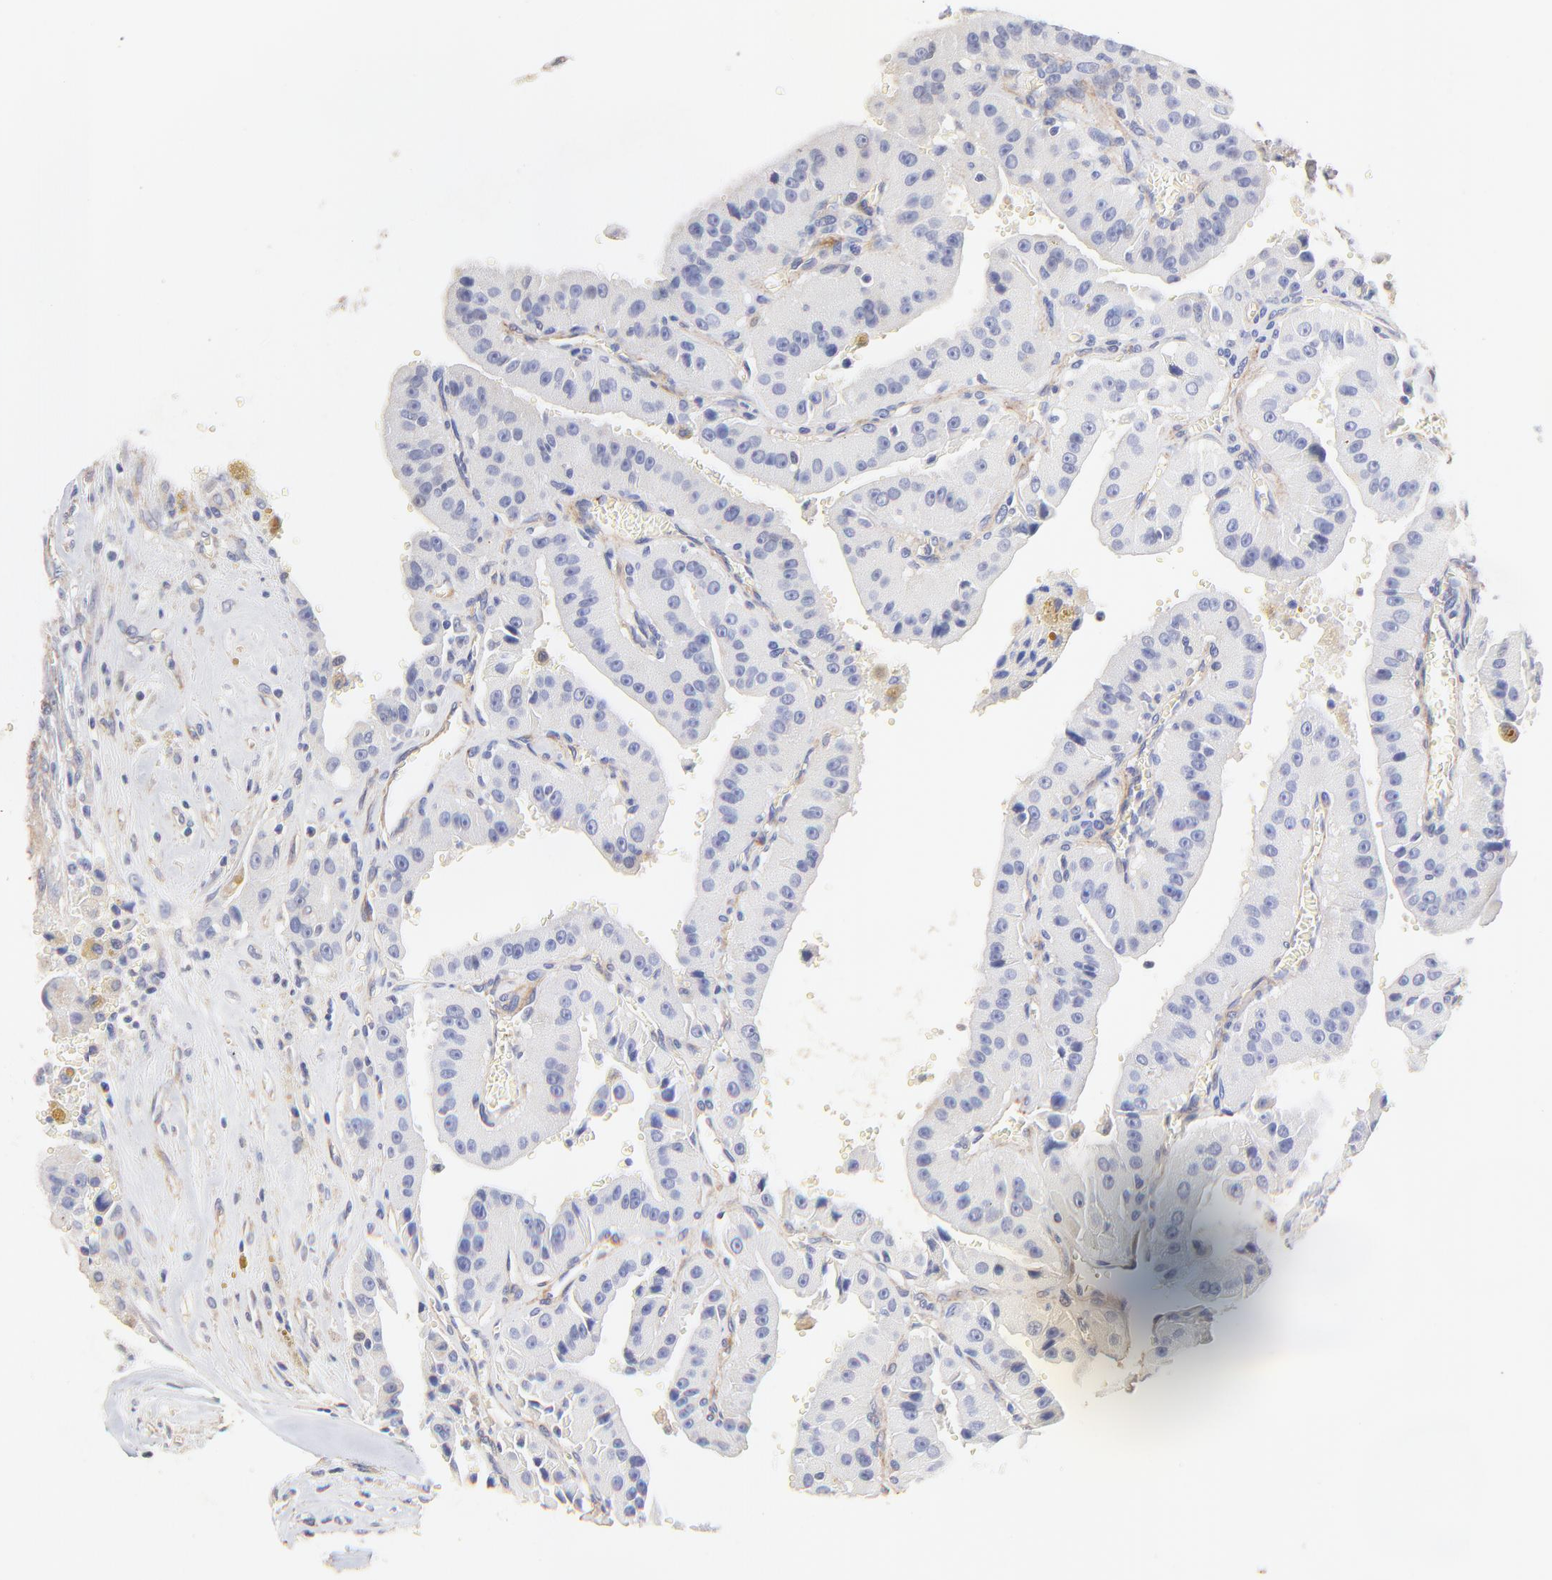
{"staining": {"intensity": "negative", "quantity": "none", "location": "none"}, "tissue": "thyroid cancer", "cell_type": "Tumor cells", "image_type": "cancer", "snomed": [{"axis": "morphology", "description": "Carcinoma, NOS"}, {"axis": "topography", "description": "Thyroid gland"}], "caption": "Micrograph shows no protein staining in tumor cells of carcinoma (thyroid) tissue. The staining was performed using DAB (3,3'-diaminobenzidine) to visualize the protein expression in brown, while the nuclei were stained in blue with hematoxylin (Magnification: 20x).", "gene": "ACTRT1", "patient": {"sex": "male", "age": 76}}